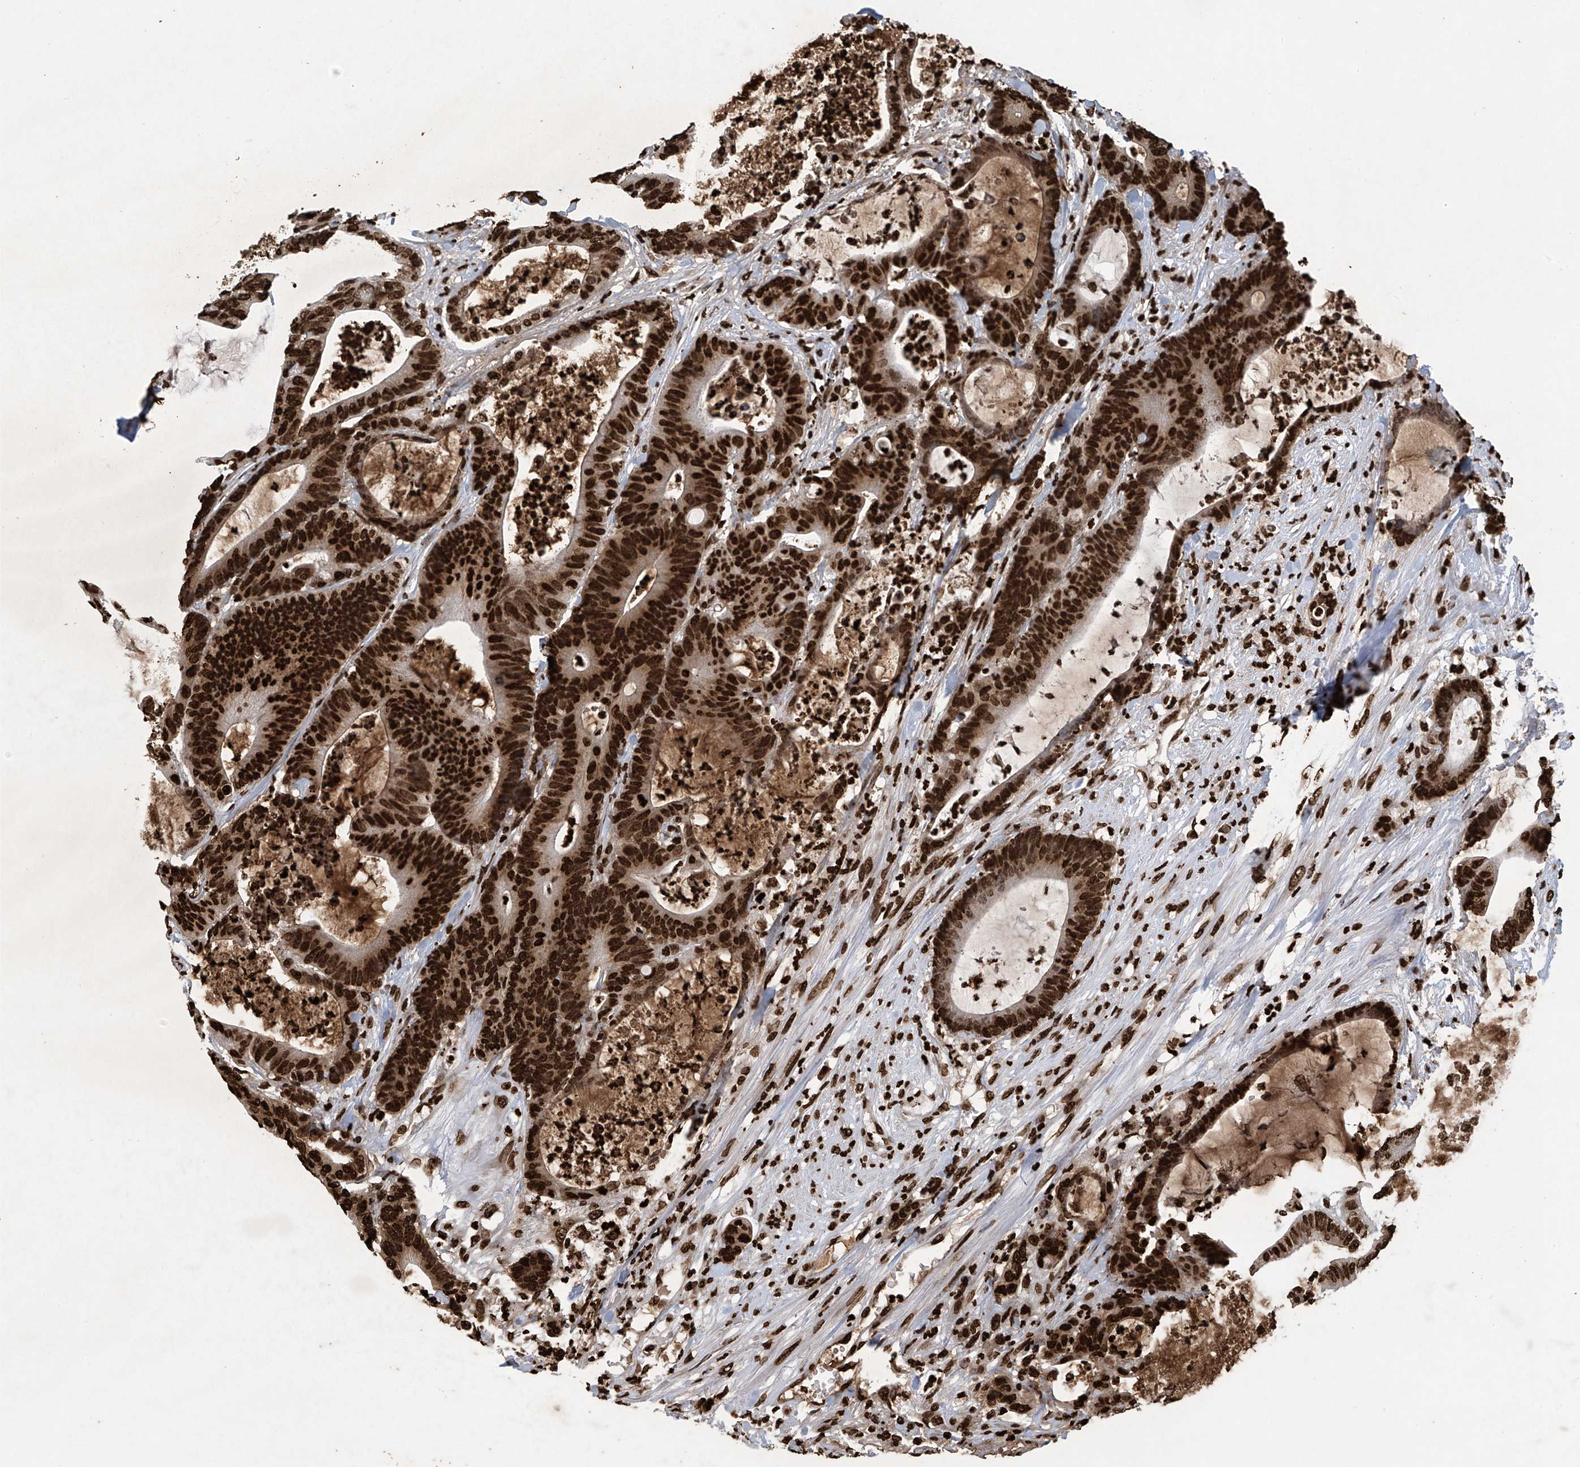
{"staining": {"intensity": "strong", "quantity": ">75%", "location": "nuclear"}, "tissue": "colorectal cancer", "cell_type": "Tumor cells", "image_type": "cancer", "snomed": [{"axis": "morphology", "description": "Adenocarcinoma, NOS"}, {"axis": "topography", "description": "Colon"}], "caption": "An image of colorectal cancer (adenocarcinoma) stained for a protein demonstrates strong nuclear brown staining in tumor cells.", "gene": "H3-3A", "patient": {"sex": "female", "age": 84}}